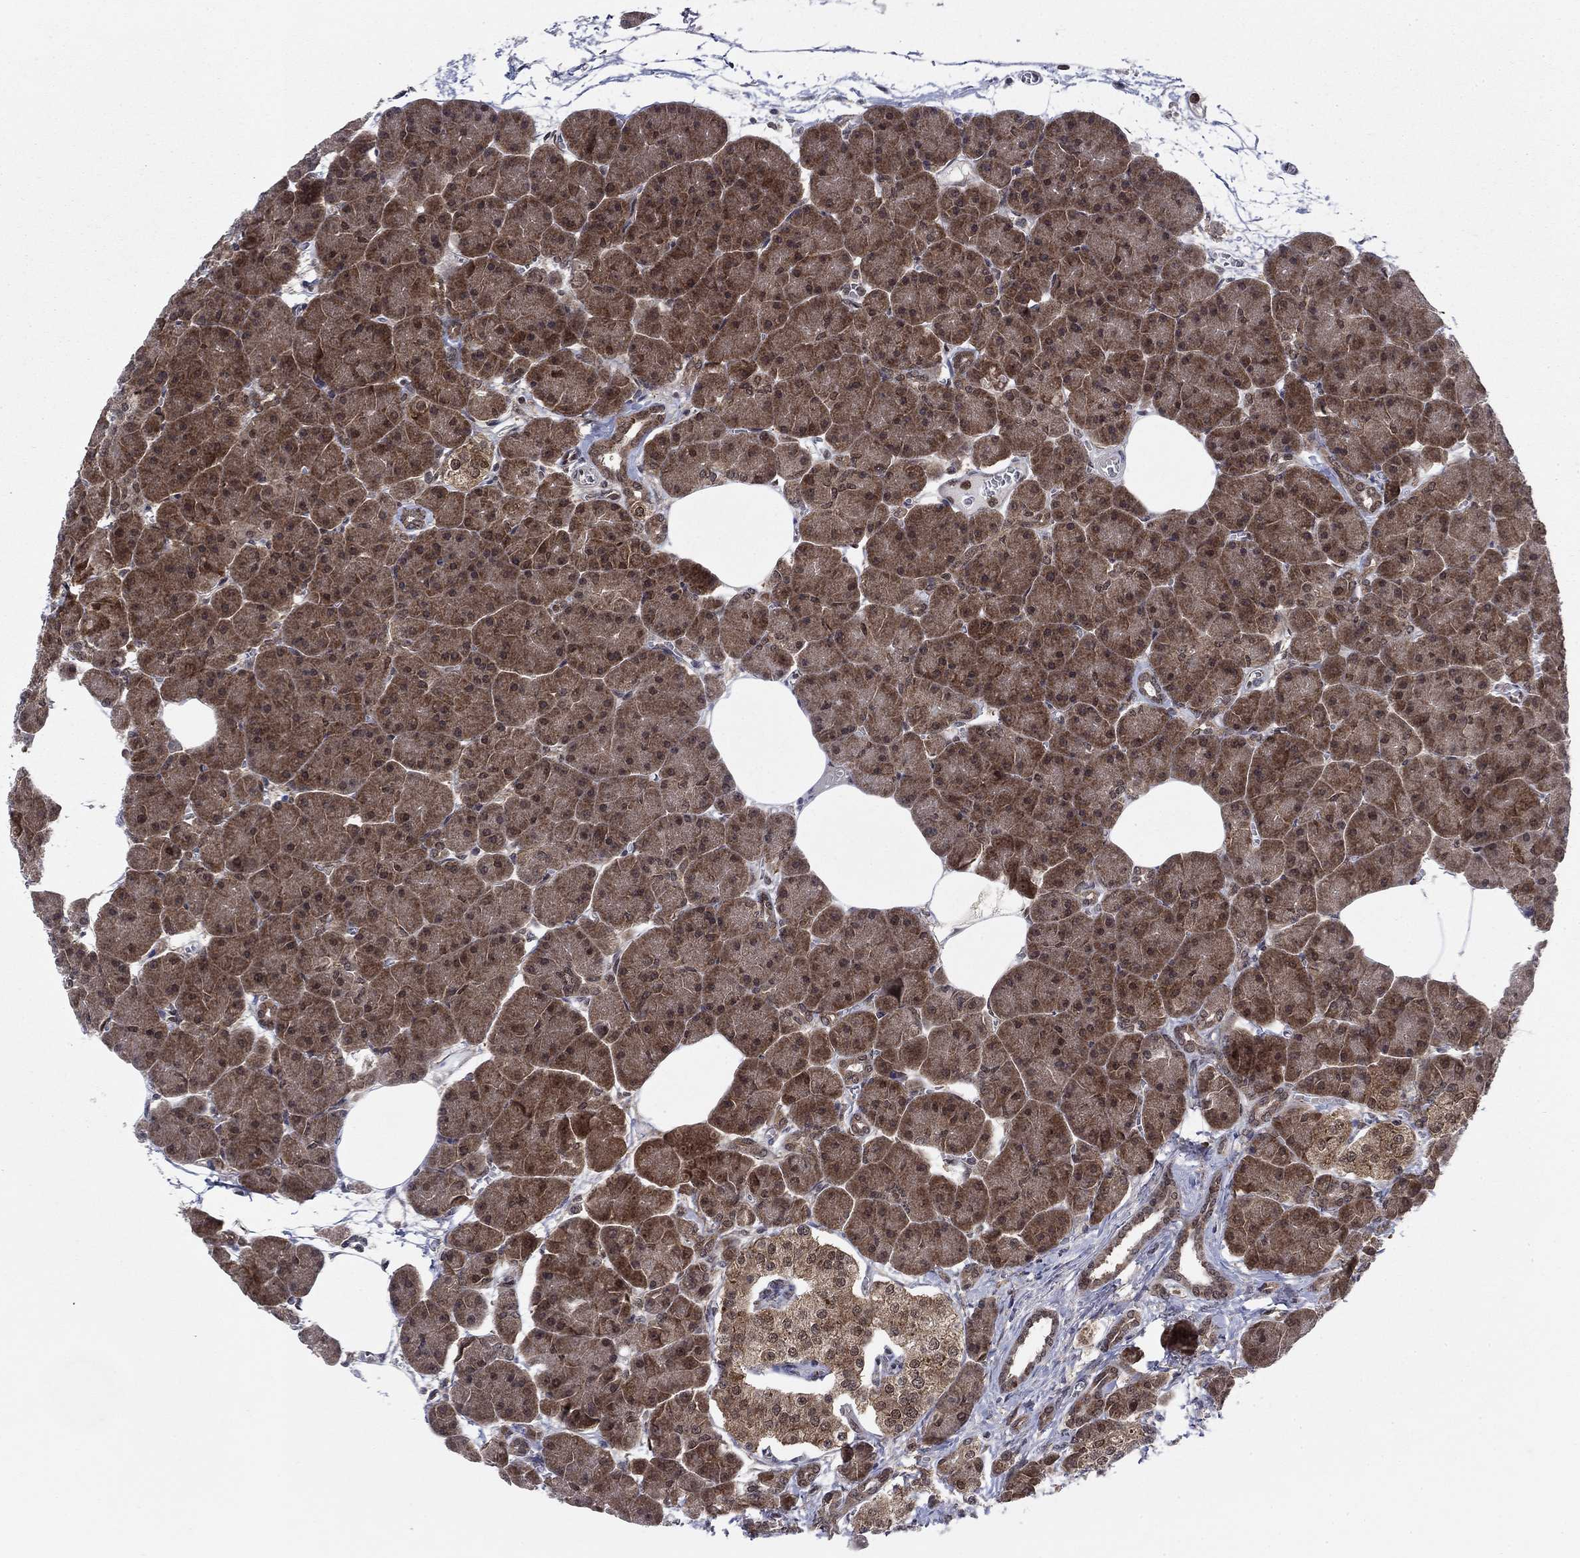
{"staining": {"intensity": "moderate", "quantity": ">75%", "location": "cytoplasmic/membranous"}, "tissue": "pancreas", "cell_type": "Exocrine glandular cells", "image_type": "normal", "snomed": [{"axis": "morphology", "description": "Normal tissue, NOS"}, {"axis": "topography", "description": "Adipose tissue"}, {"axis": "topography", "description": "Pancreas"}, {"axis": "topography", "description": "Peripheral nerve tissue"}], "caption": "Immunohistochemical staining of benign pancreas exhibits >75% levels of moderate cytoplasmic/membranous protein staining in about >75% of exocrine glandular cells.", "gene": "DNAJA1", "patient": {"sex": "female", "age": 58}}